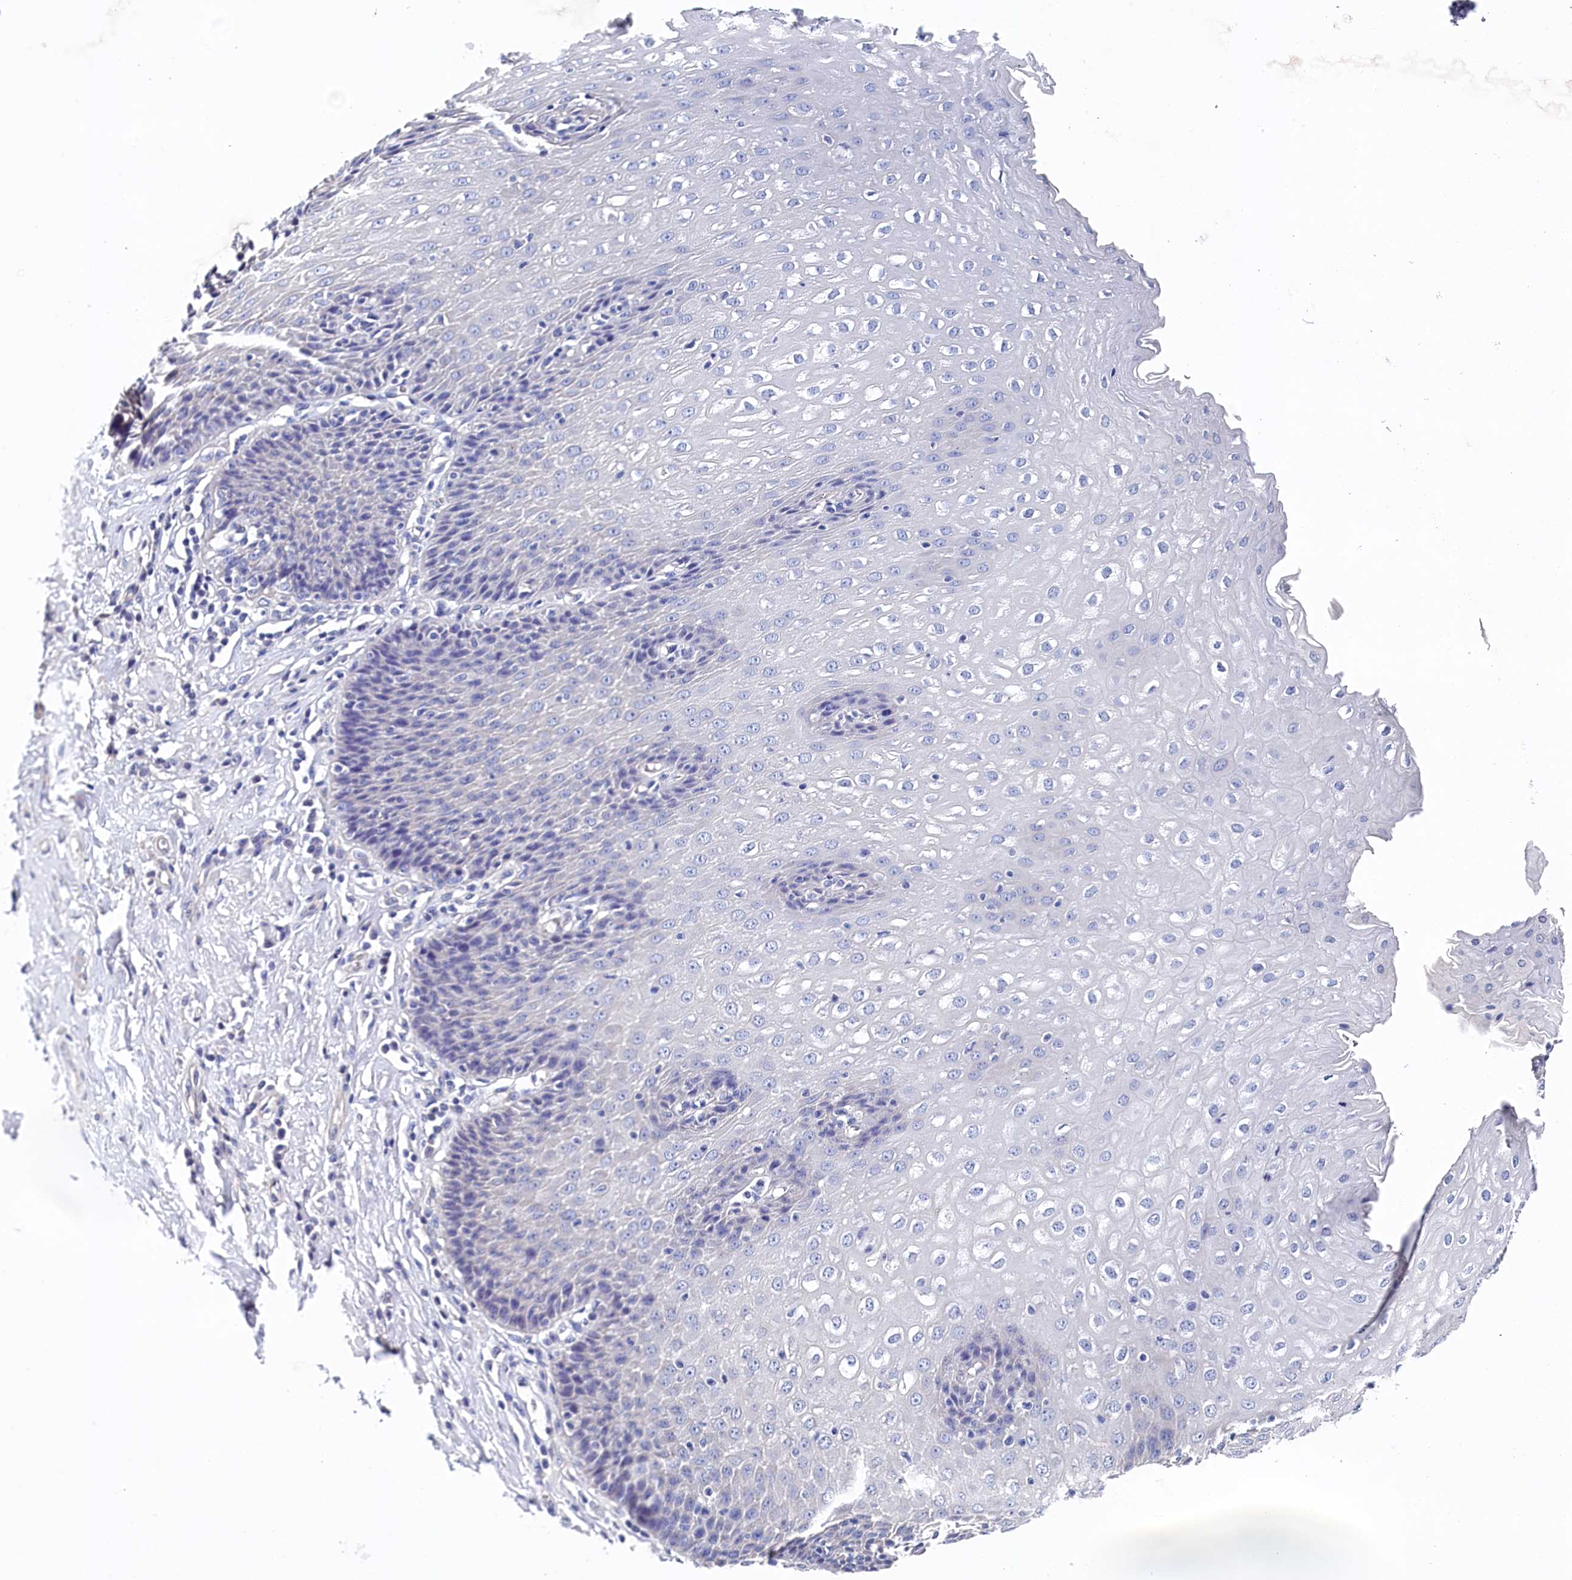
{"staining": {"intensity": "negative", "quantity": "none", "location": "none"}, "tissue": "esophagus", "cell_type": "Squamous epithelial cells", "image_type": "normal", "snomed": [{"axis": "morphology", "description": "Normal tissue, NOS"}, {"axis": "topography", "description": "Esophagus"}], "caption": "Immunohistochemistry of benign esophagus exhibits no expression in squamous epithelial cells.", "gene": "BHMT", "patient": {"sex": "female", "age": 61}}